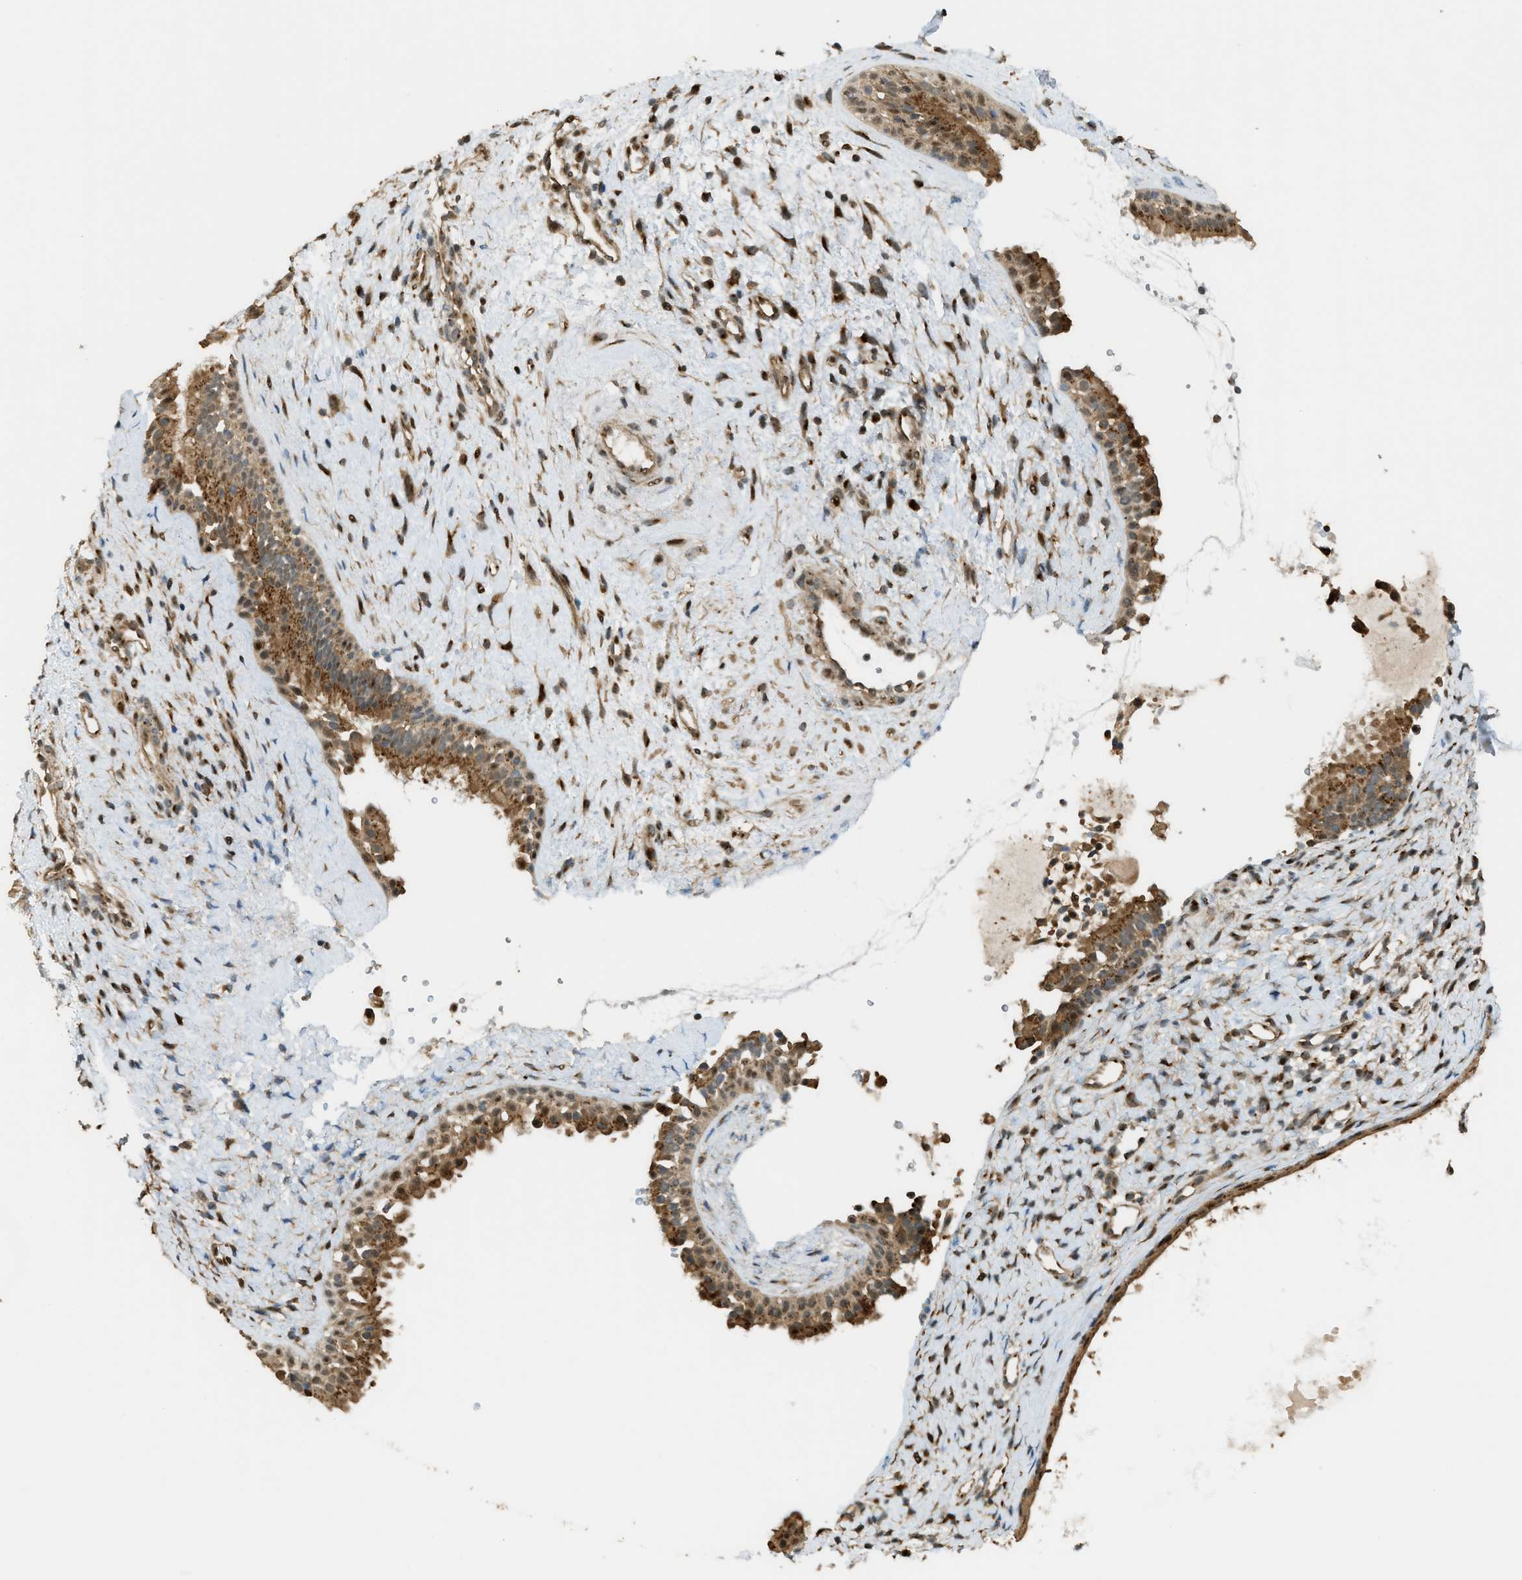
{"staining": {"intensity": "strong", "quantity": ">75%", "location": "cytoplasmic/membranous"}, "tissue": "nasopharynx", "cell_type": "Respiratory epithelial cells", "image_type": "normal", "snomed": [{"axis": "morphology", "description": "Normal tissue, NOS"}, {"axis": "topography", "description": "Nasopharynx"}], "caption": "IHC of benign human nasopharynx exhibits high levels of strong cytoplasmic/membranous positivity in about >75% of respiratory epithelial cells. (brown staining indicates protein expression, while blue staining denotes nuclei).", "gene": "CCDC186", "patient": {"sex": "male", "age": 22}}